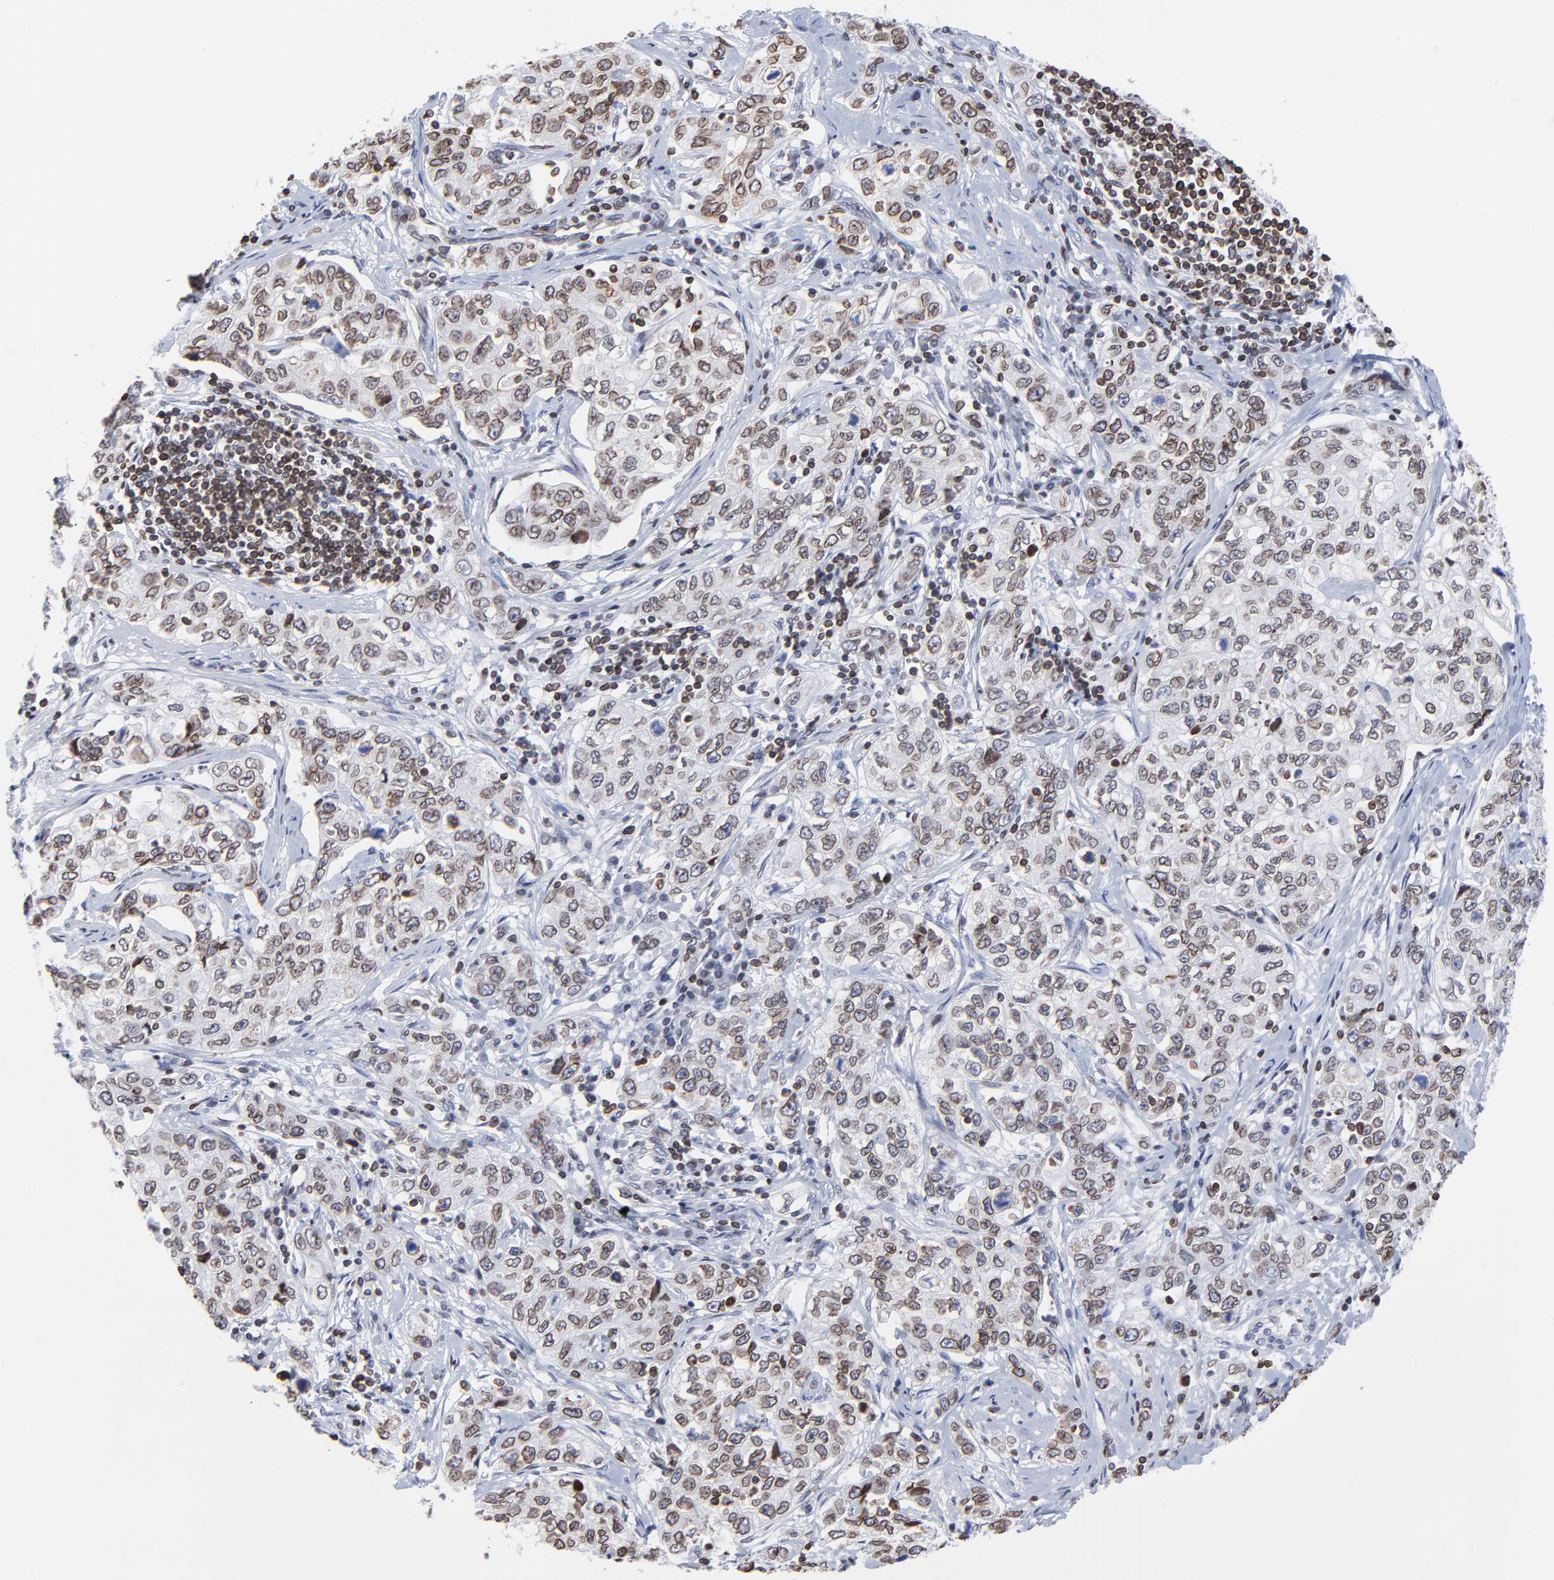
{"staining": {"intensity": "moderate", "quantity": ">75%", "location": "cytoplasmic/membranous,nuclear"}, "tissue": "stomach cancer", "cell_type": "Tumor cells", "image_type": "cancer", "snomed": [{"axis": "morphology", "description": "Adenocarcinoma, NOS"}, {"axis": "topography", "description": "Stomach"}], "caption": "IHC (DAB) staining of adenocarcinoma (stomach) reveals moderate cytoplasmic/membranous and nuclear protein expression in about >75% of tumor cells. (Stains: DAB (3,3'-diaminobenzidine) in brown, nuclei in blue, Microscopy: brightfield microscopy at high magnification).", "gene": "THAP7", "patient": {"sex": "male", "age": 48}}